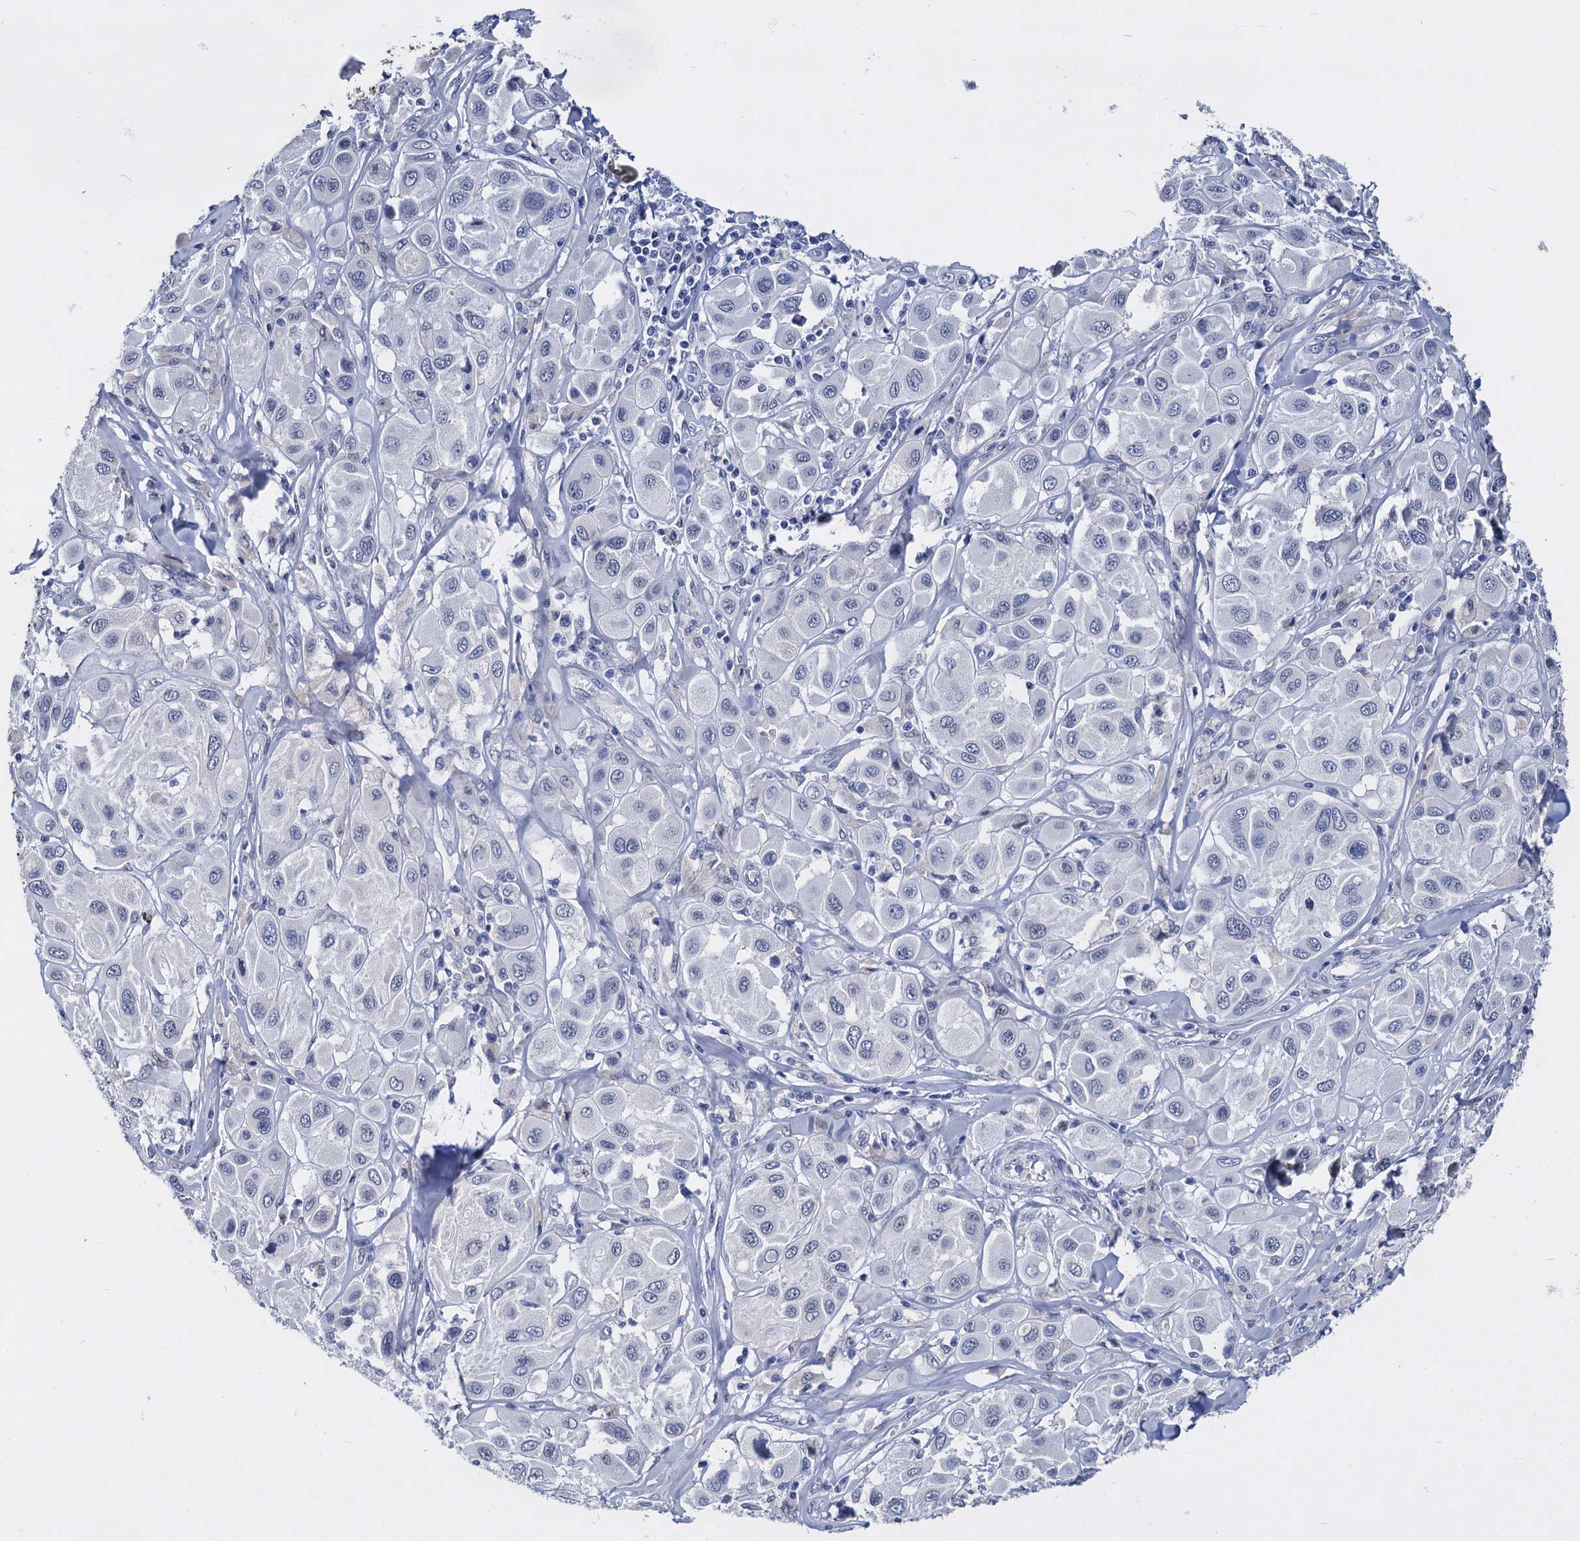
{"staining": {"intensity": "negative", "quantity": "none", "location": "none"}, "tissue": "melanoma", "cell_type": "Tumor cells", "image_type": "cancer", "snomed": [{"axis": "morphology", "description": "Malignant melanoma, Metastatic site"}, {"axis": "topography", "description": "Skin"}], "caption": "Immunohistochemical staining of melanoma shows no significant positivity in tumor cells.", "gene": "MAGEA4", "patient": {"sex": "male", "age": 41}}